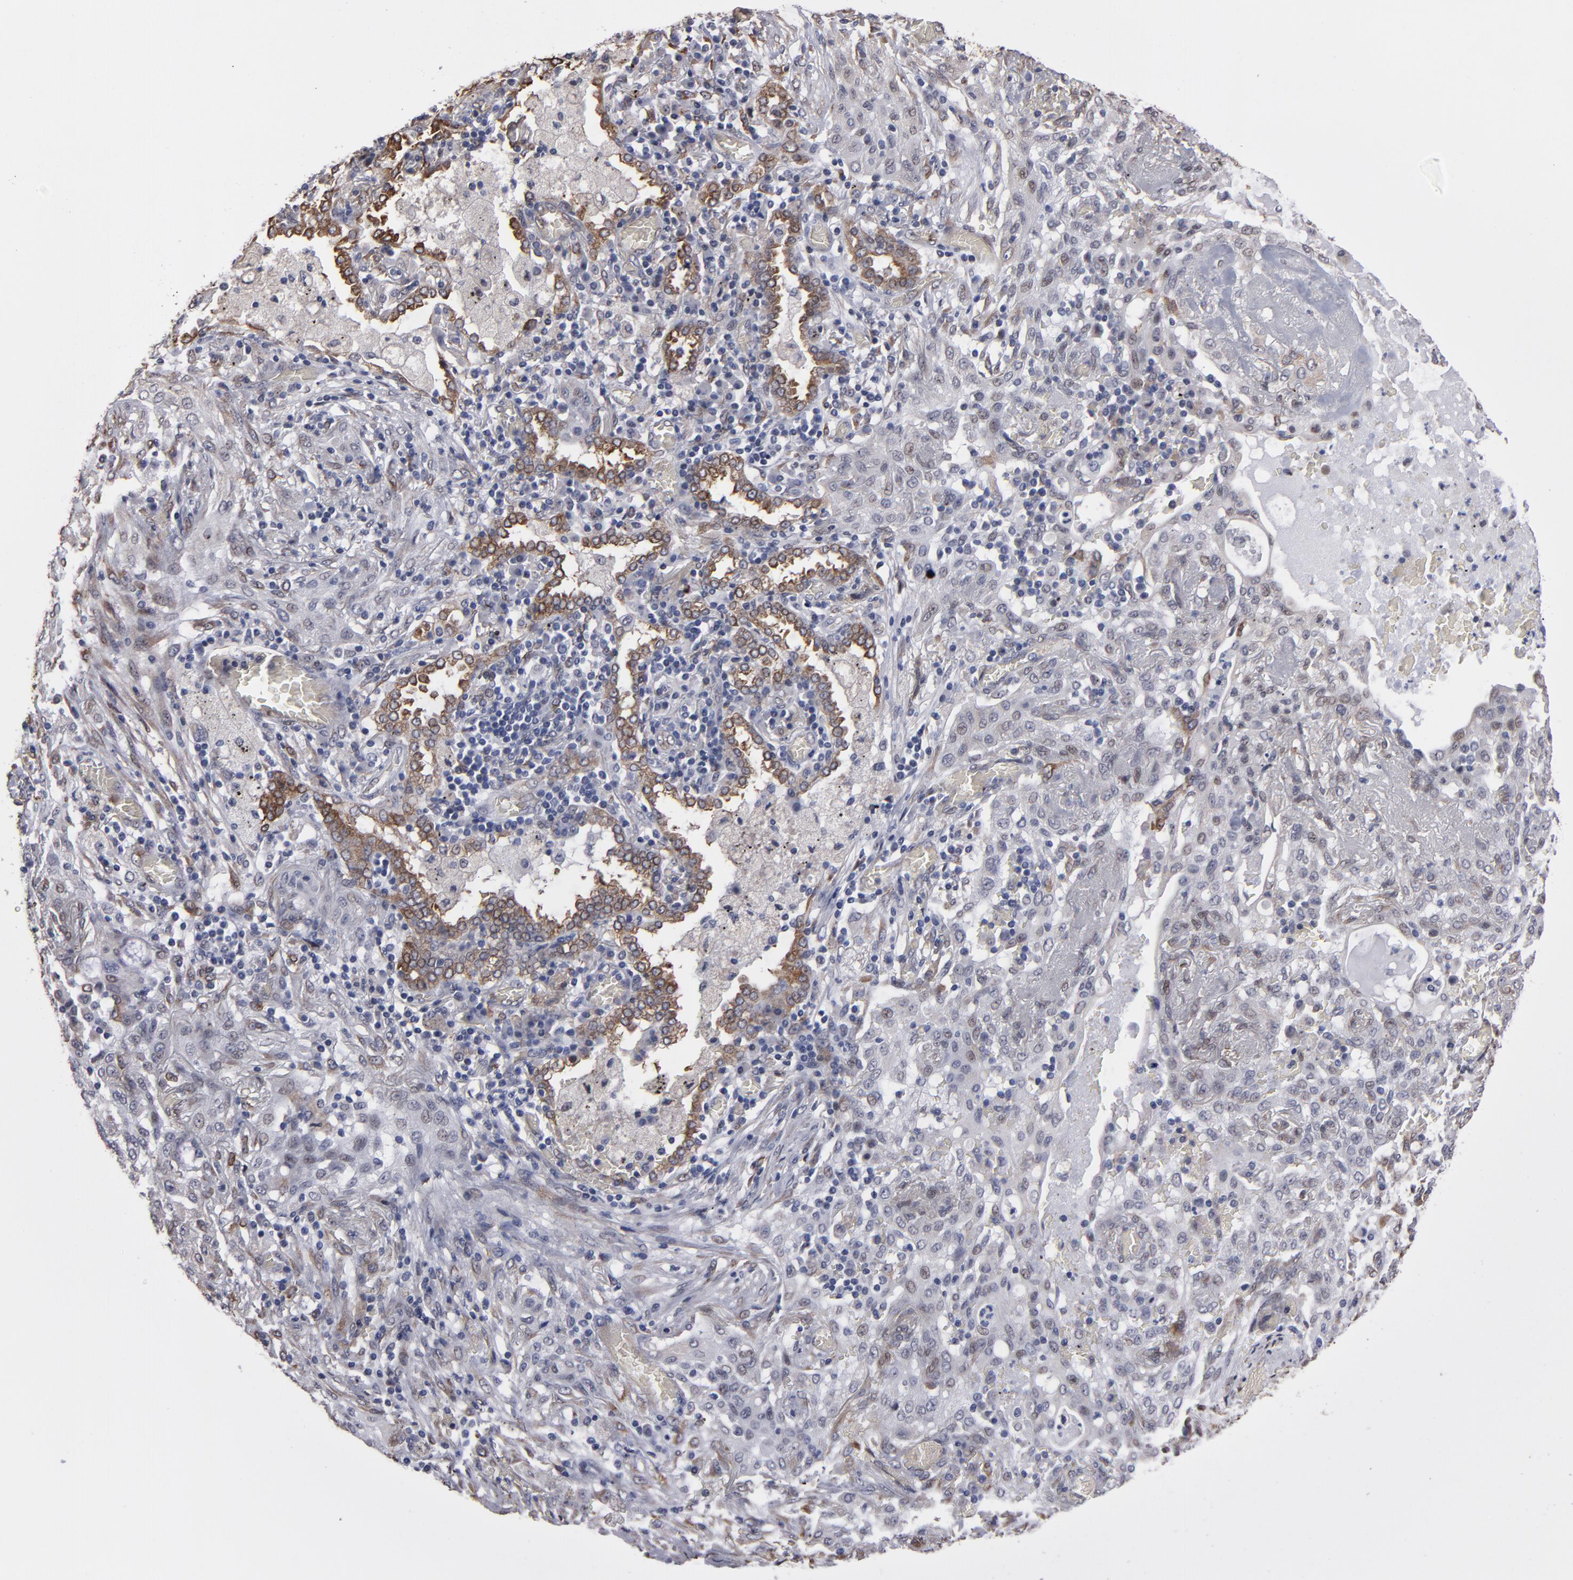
{"staining": {"intensity": "weak", "quantity": "25%-75%", "location": "cytoplasmic/membranous,nuclear"}, "tissue": "lung cancer", "cell_type": "Tumor cells", "image_type": "cancer", "snomed": [{"axis": "morphology", "description": "Squamous cell carcinoma, NOS"}, {"axis": "topography", "description": "Lung"}], "caption": "Approximately 25%-75% of tumor cells in human lung squamous cell carcinoma demonstrate weak cytoplasmic/membranous and nuclear protein staining as visualized by brown immunohistochemical staining.", "gene": "PGRMC1", "patient": {"sex": "female", "age": 47}}